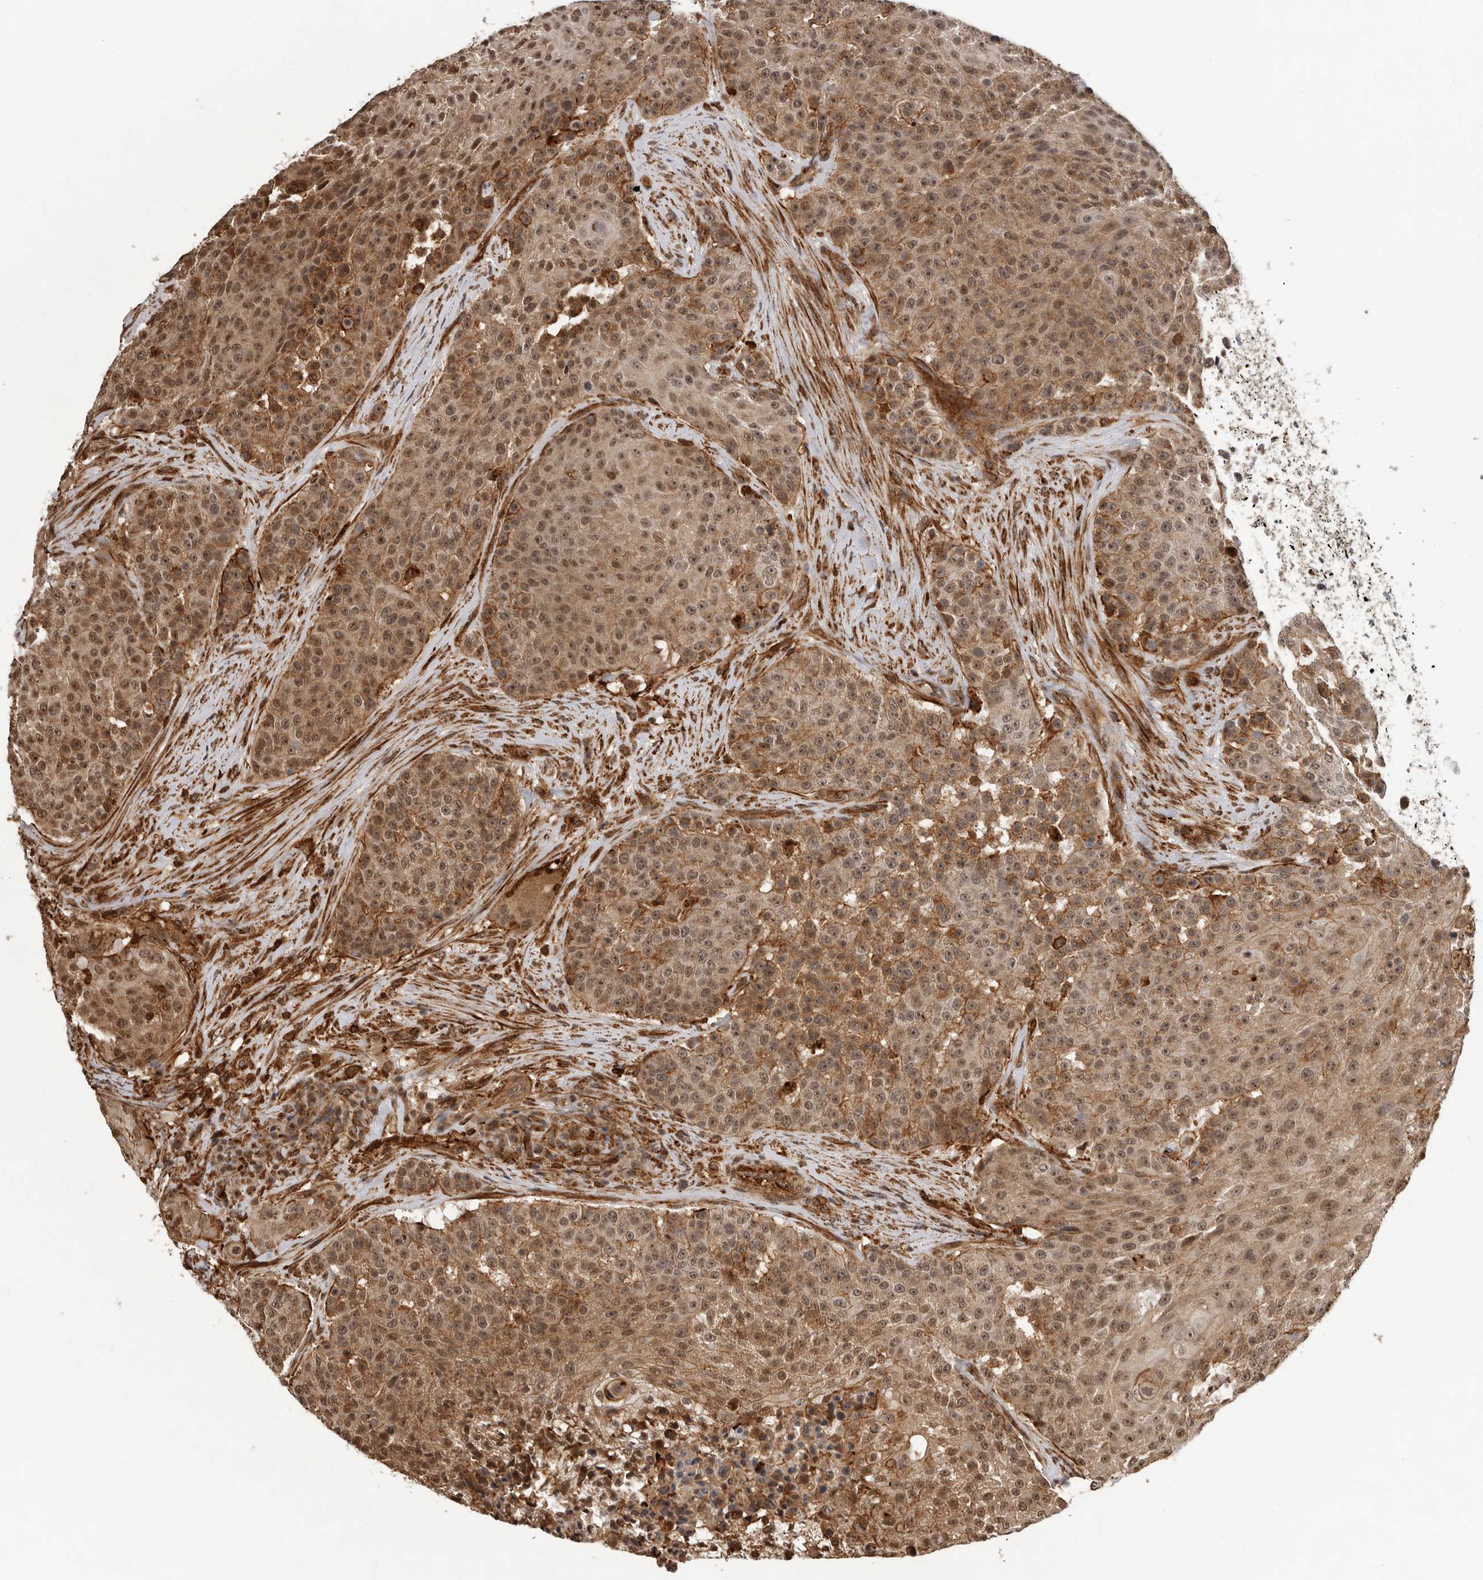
{"staining": {"intensity": "moderate", "quantity": ">75%", "location": "cytoplasmic/membranous,nuclear"}, "tissue": "urothelial cancer", "cell_type": "Tumor cells", "image_type": "cancer", "snomed": [{"axis": "morphology", "description": "Urothelial carcinoma, High grade"}, {"axis": "topography", "description": "Urinary bladder"}], "caption": "A brown stain shows moderate cytoplasmic/membranous and nuclear staining of a protein in urothelial cancer tumor cells. The protein is stained brown, and the nuclei are stained in blue (DAB (3,3'-diaminobenzidine) IHC with brightfield microscopy, high magnification).", "gene": "RNF157", "patient": {"sex": "female", "age": 63}}